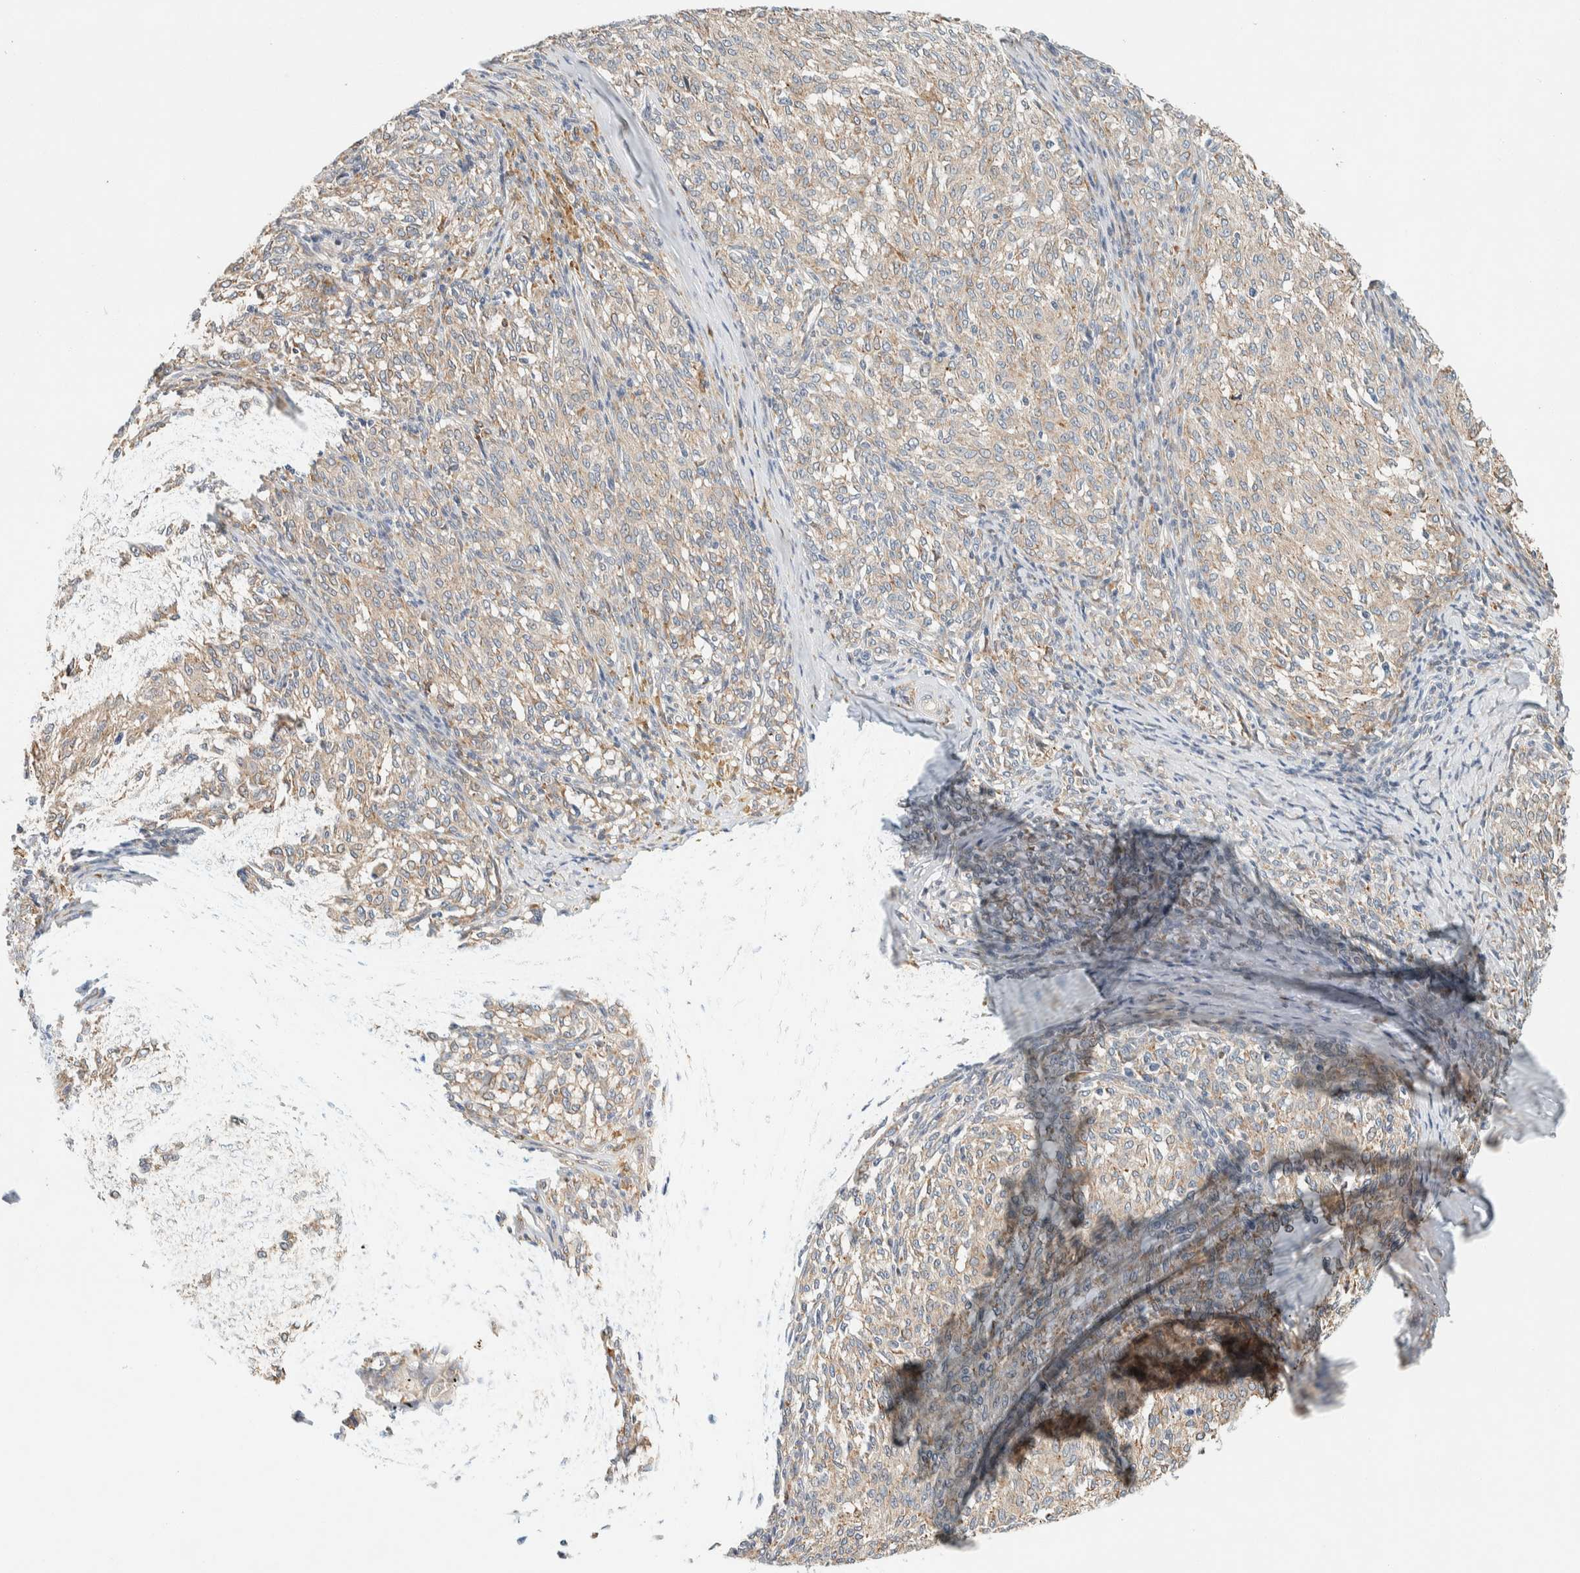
{"staining": {"intensity": "weak", "quantity": "25%-75%", "location": "cytoplasmic/membranous"}, "tissue": "melanoma", "cell_type": "Tumor cells", "image_type": "cancer", "snomed": [{"axis": "morphology", "description": "Malignant melanoma, NOS"}, {"axis": "topography", "description": "Skin"}], "caption": "There is low levels of weak cytoplasmic/membranous positivity in tumor cells of malignant melanoma, as demonstrated by immunohistochemical staining (brown color).", "gene": "SUMF2", "patient": {"sex": "female", "age": 72}}